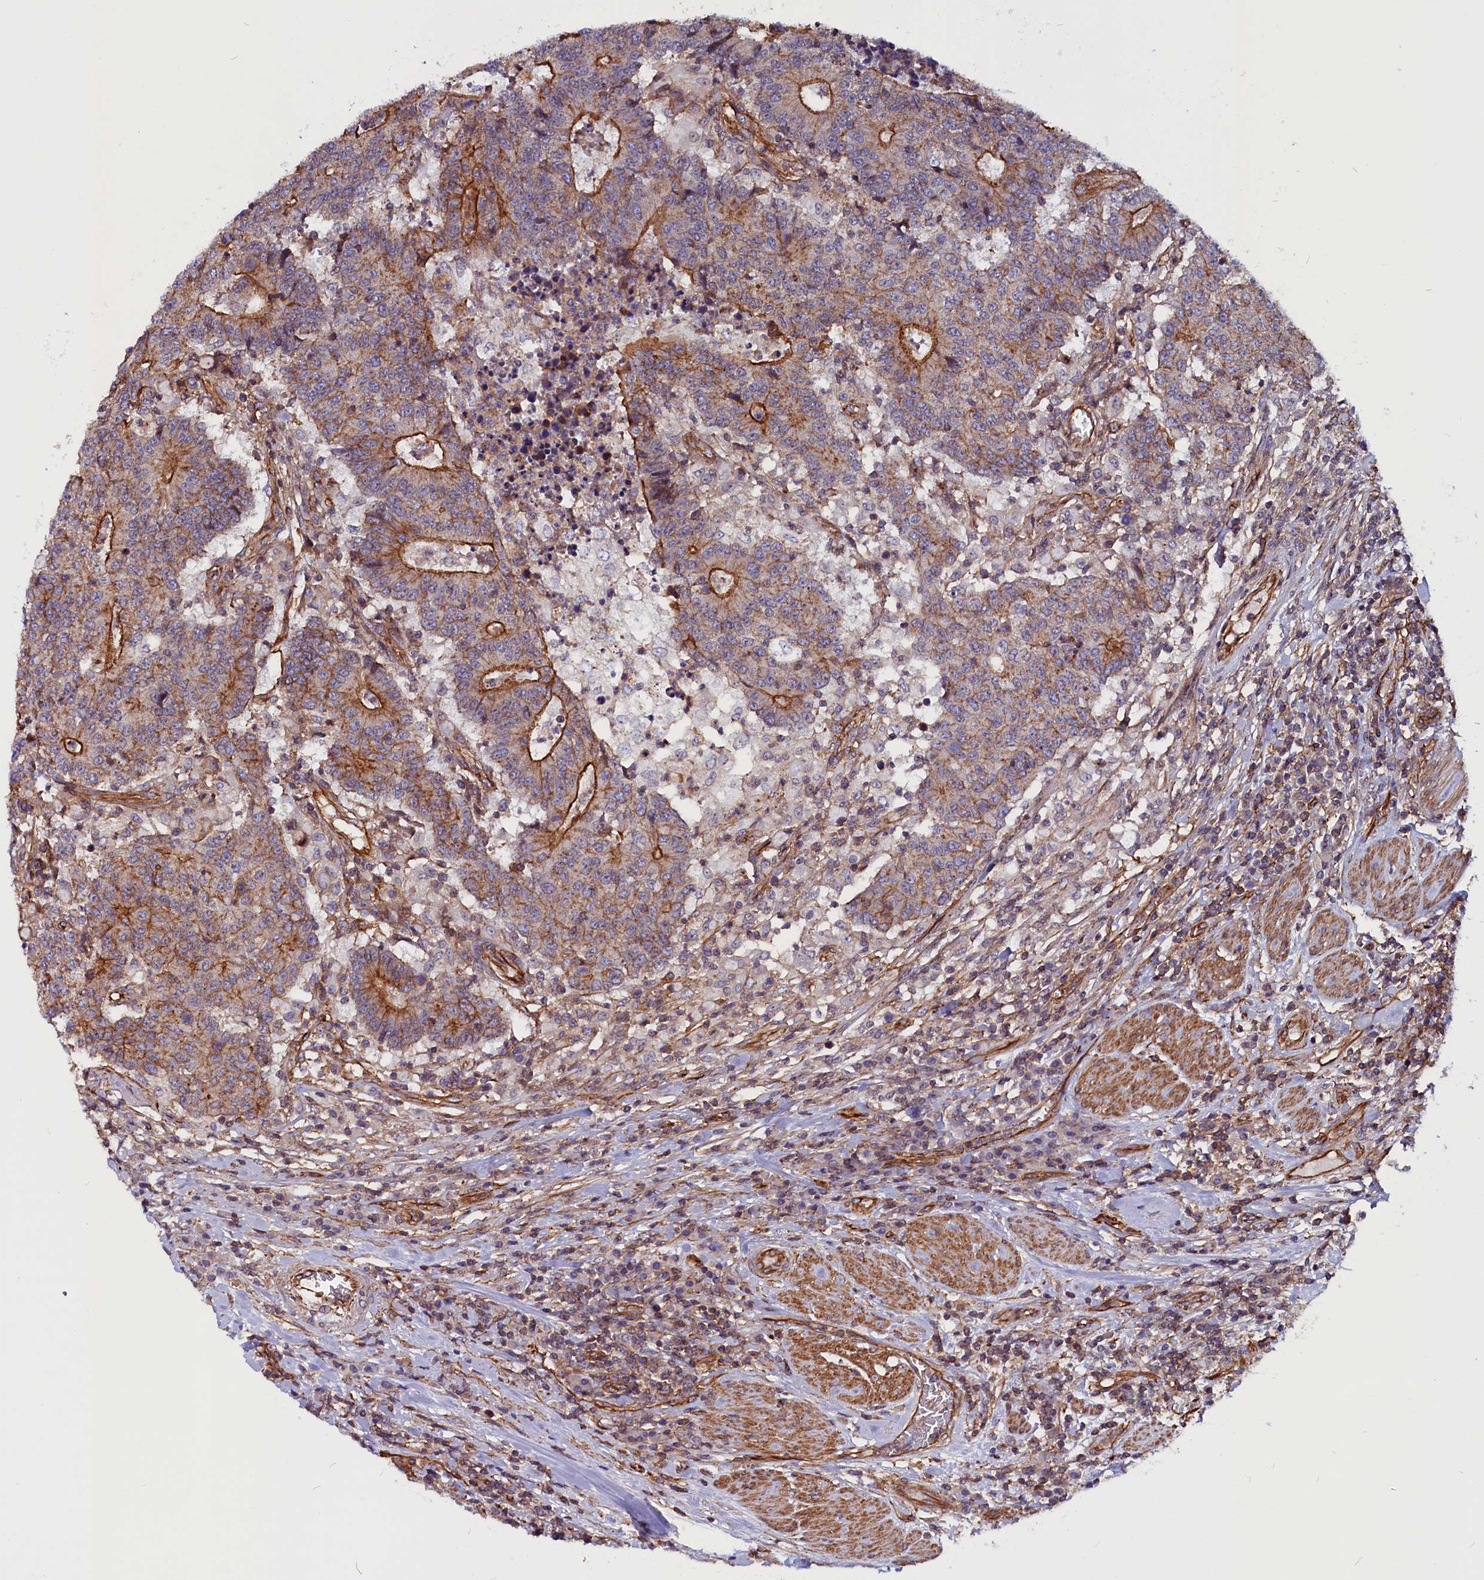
{"staining": {"intensity": "strong", "quantity": "25%-75%", "location": "cytoplasmic/membranous"}, "tissue": "colorectal cancer", "cell_type": "Tumor cells", "image_type": "cancer", "snomed": [{"axis": "morphology", "description": "Adenocarcinoma, NOS"}, {"axis": "topography", "description": "Colon"}], "caption": "Strong cytoplasmic/membranous positivity for a protein is seen in approximately 25%-75% of tumor cells of colorectal adenocarcinoma using IHC.", "gene": "ZNF749", "patient": {"sex": "female", "age": 75}}